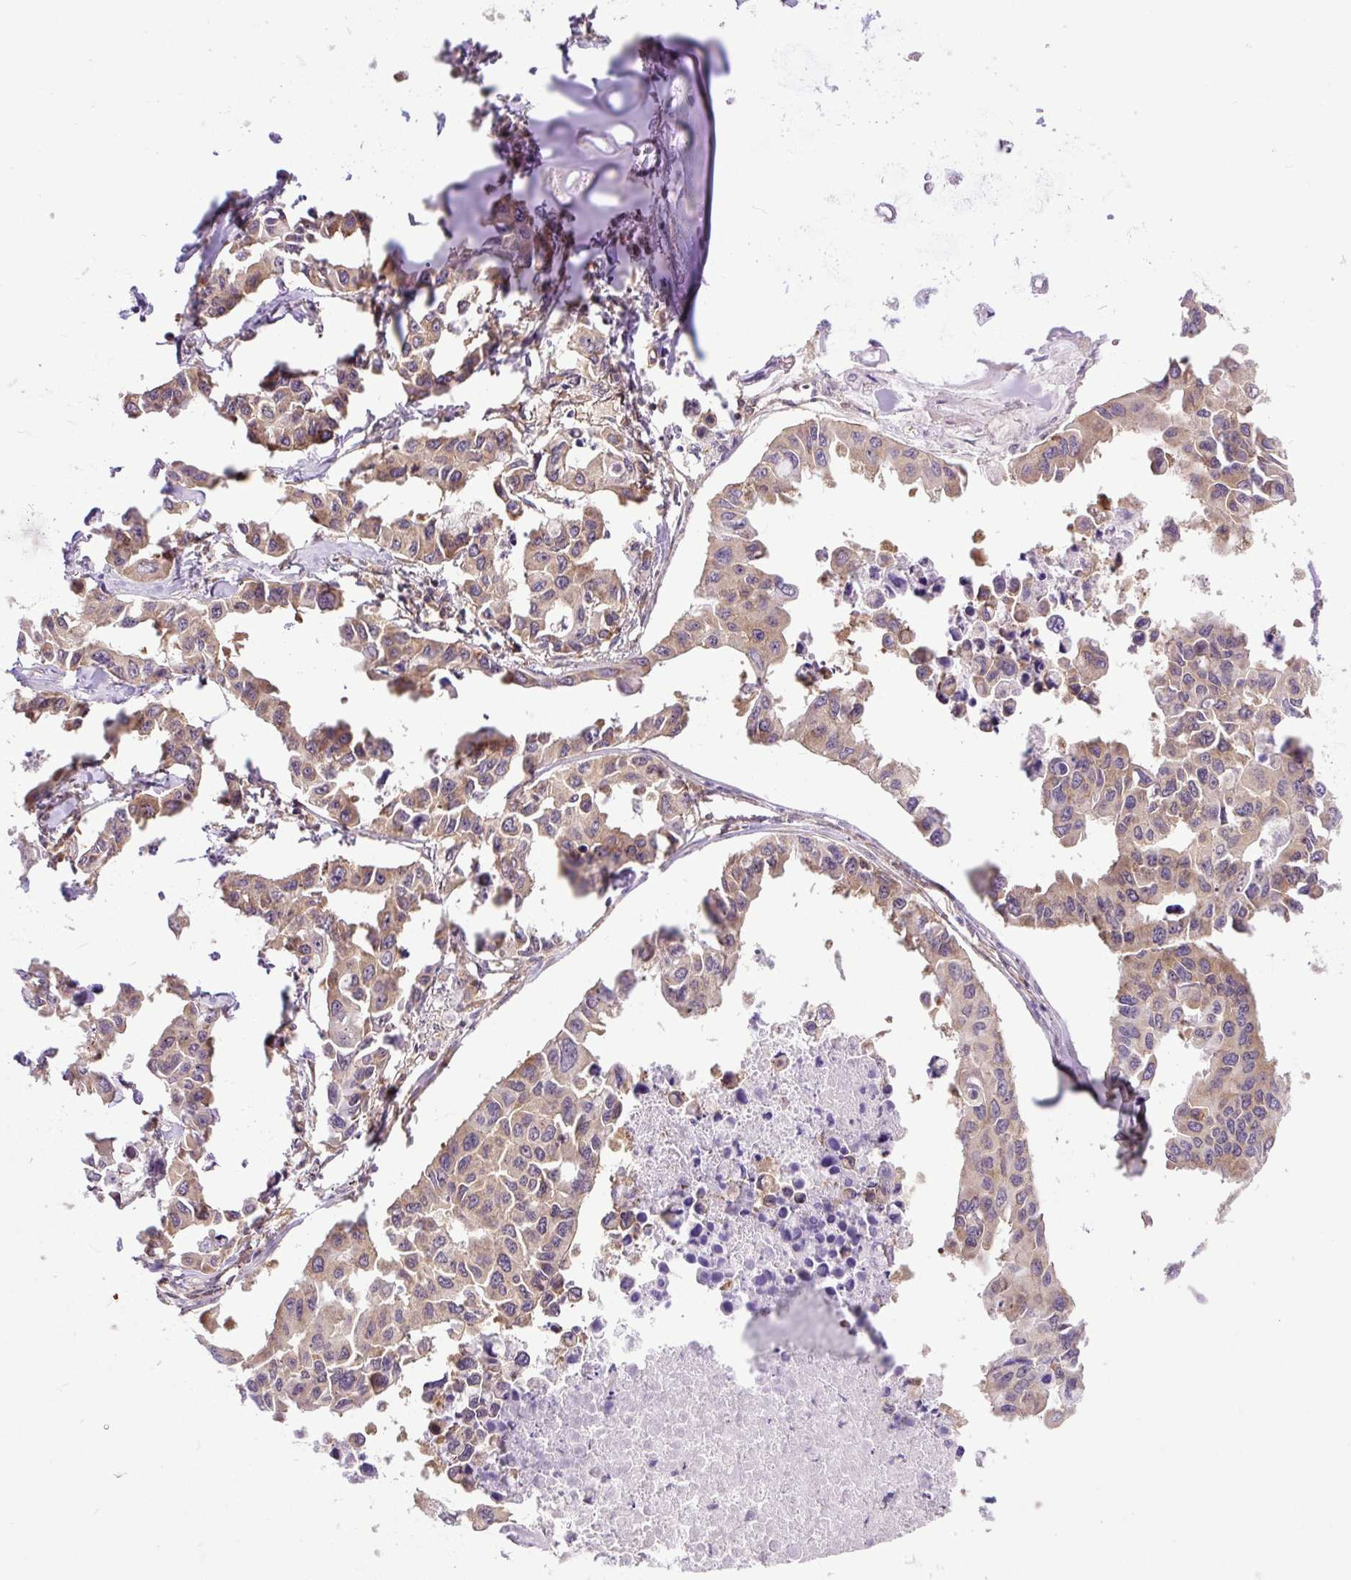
{"staining": {"intensity": "weak", "quantity": "25%-75%", "location": "cytoplasmic/membranous"}, "tissue": "lung cancer", "cell_type": "Tumor cells", "image_type": "cancer", "snomed": [{"axis": "morphology", "description": "Adenocarcinoma, NOS"}, {"axis": "topography", "description": "Lung"}], "caption": "Protein expression analysis of human lung cancer (adenocarcinoma) reveals weak cytoplasmic/membranous staining in about 25%-75% of tumor cells. The protein is shown in brown color, while the nuclei are stained blue.", "gene": "TRIM17", "patient": {"sex": "male", "age": 64}}